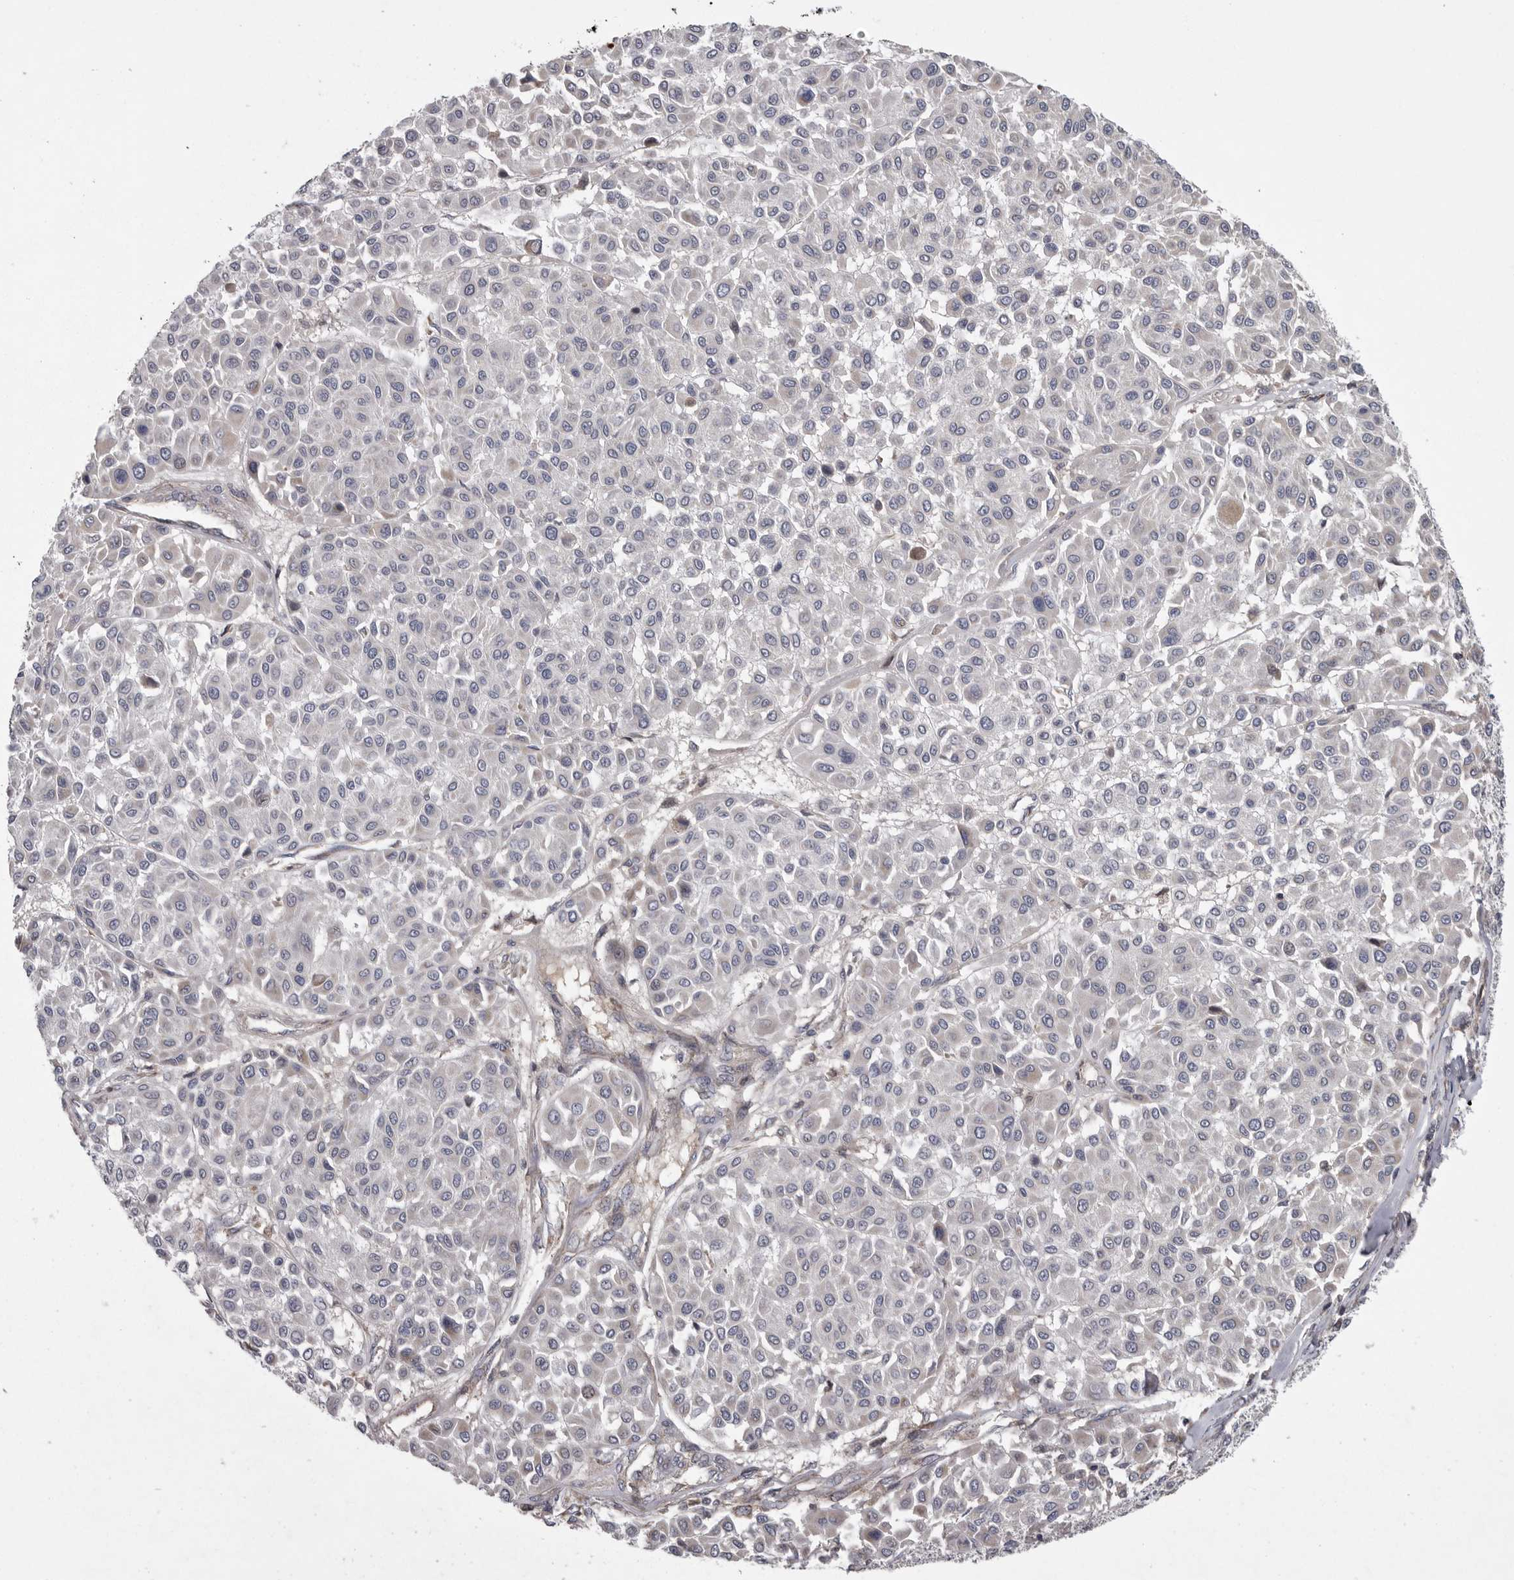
{"staining": {"intensity": "negative", "quantity": "none", "location": "none"}, "tissue": "melanoma", "cell_type": "Tumor cells", "image_type": "cancer", "snomed": [{"axis": "morphology", "description": "Malignant melanoma, Metastatic site"}, {"axis": "topography", "description": "Soft tissue"}], "caption": "Immunohistochemical staining of melanoma displays no significant positivity in tumor cells. Nuclei are stained in blue.", "gene": "CRP", "patient": {"sex": "male", "age": 41}}